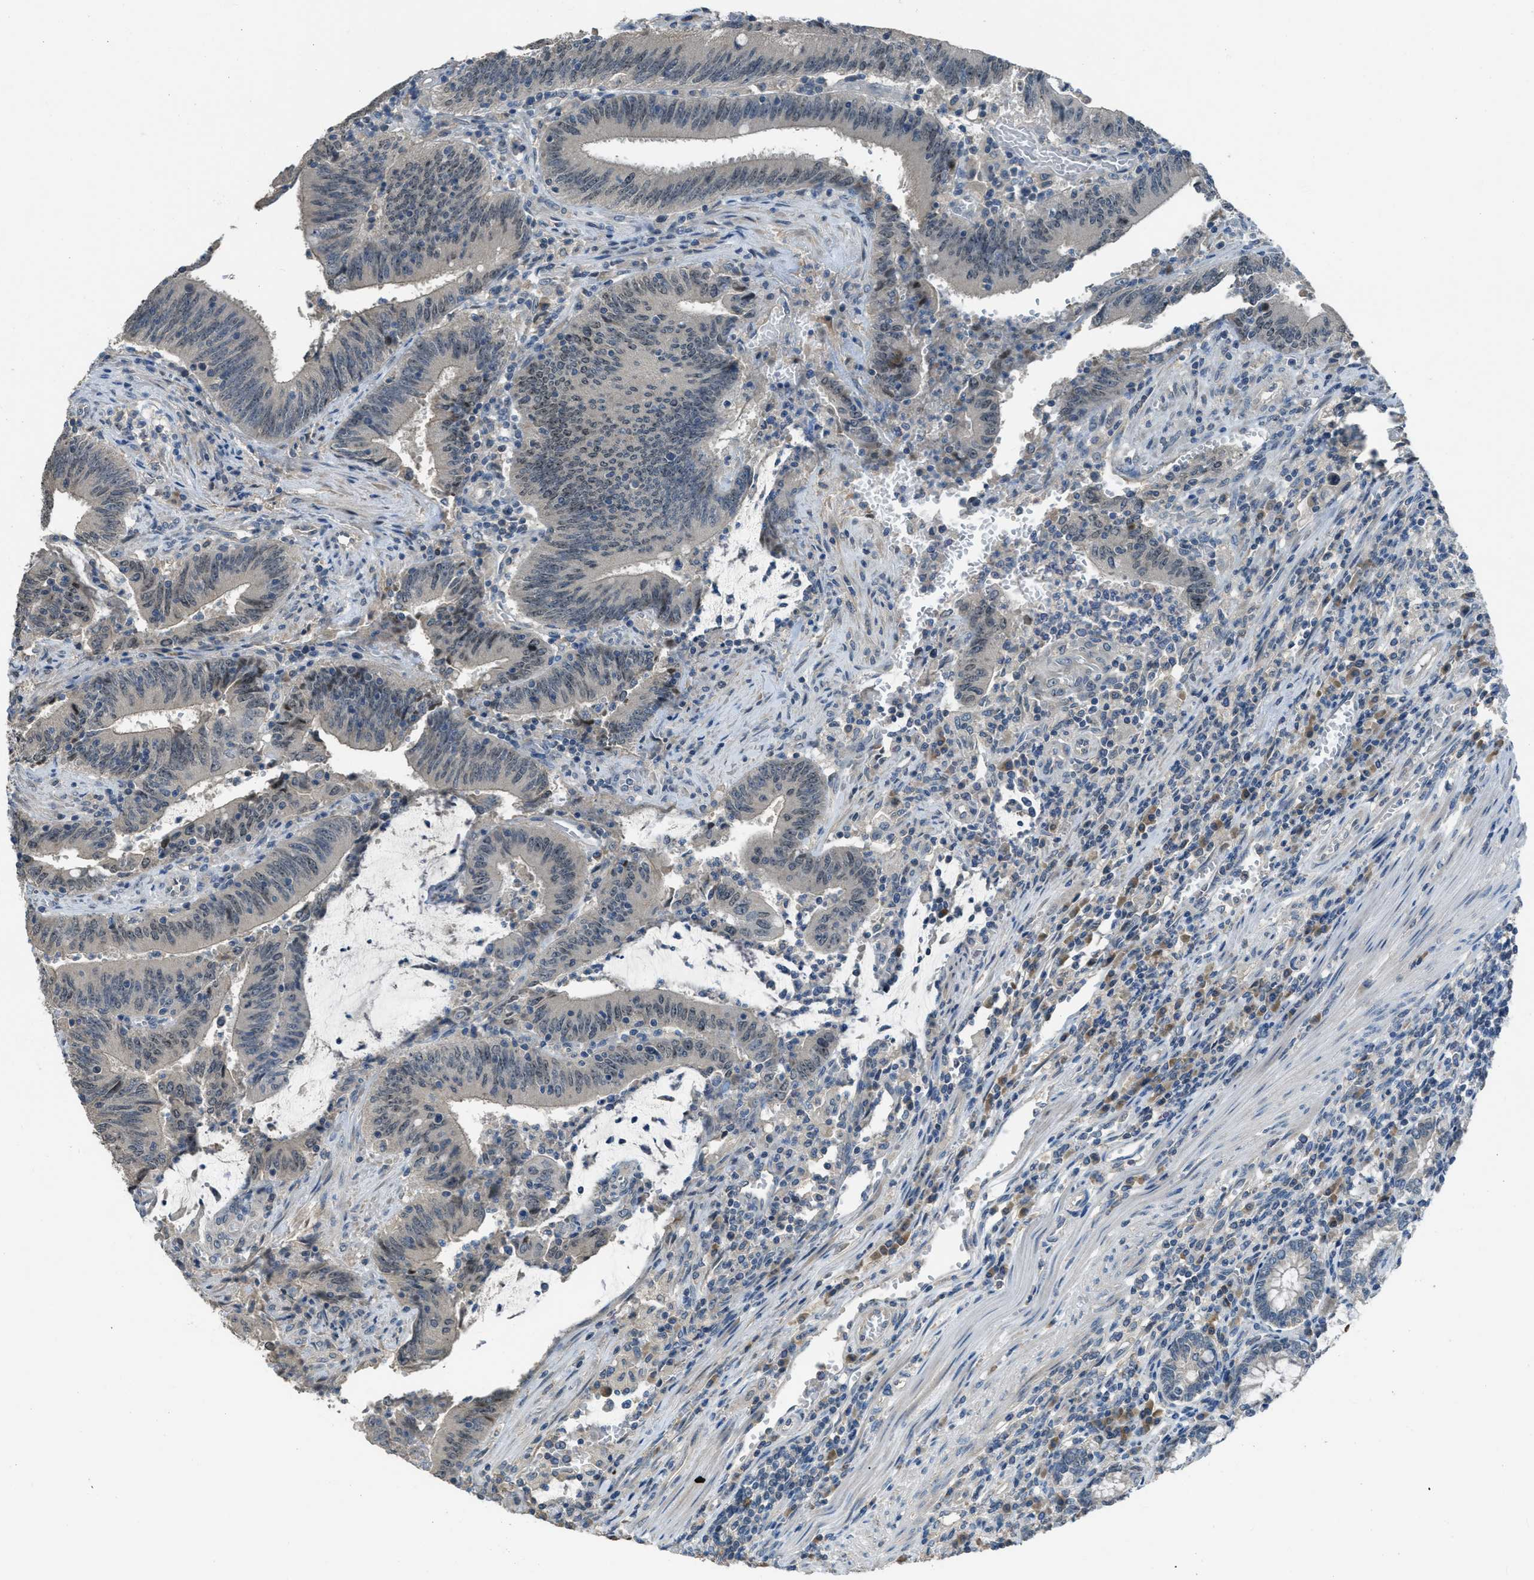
{"staining": {"intensity": "moderate", "quantity": "25%-75%", "location": "nuclear"}, "tissue": "colorectal cancer", "cell_type": "Tumor cells", "image_type": "cancer", "snomed": [{"axis": "morphology", "description": "Normal tissue, NOS"}, {"axis": "morphology", "description": "Adenocarcinoma, NOS"}, {"axis": "topography", "description": "Rectum"}], "caption": "Tumor cells demonstrate moderate nuclear positivity in about 25%-75% of cells in colorectal cancer (adenocarcinoma).", "gene": "MIS18A", "patient": {"sex": "female", "age": 66}}